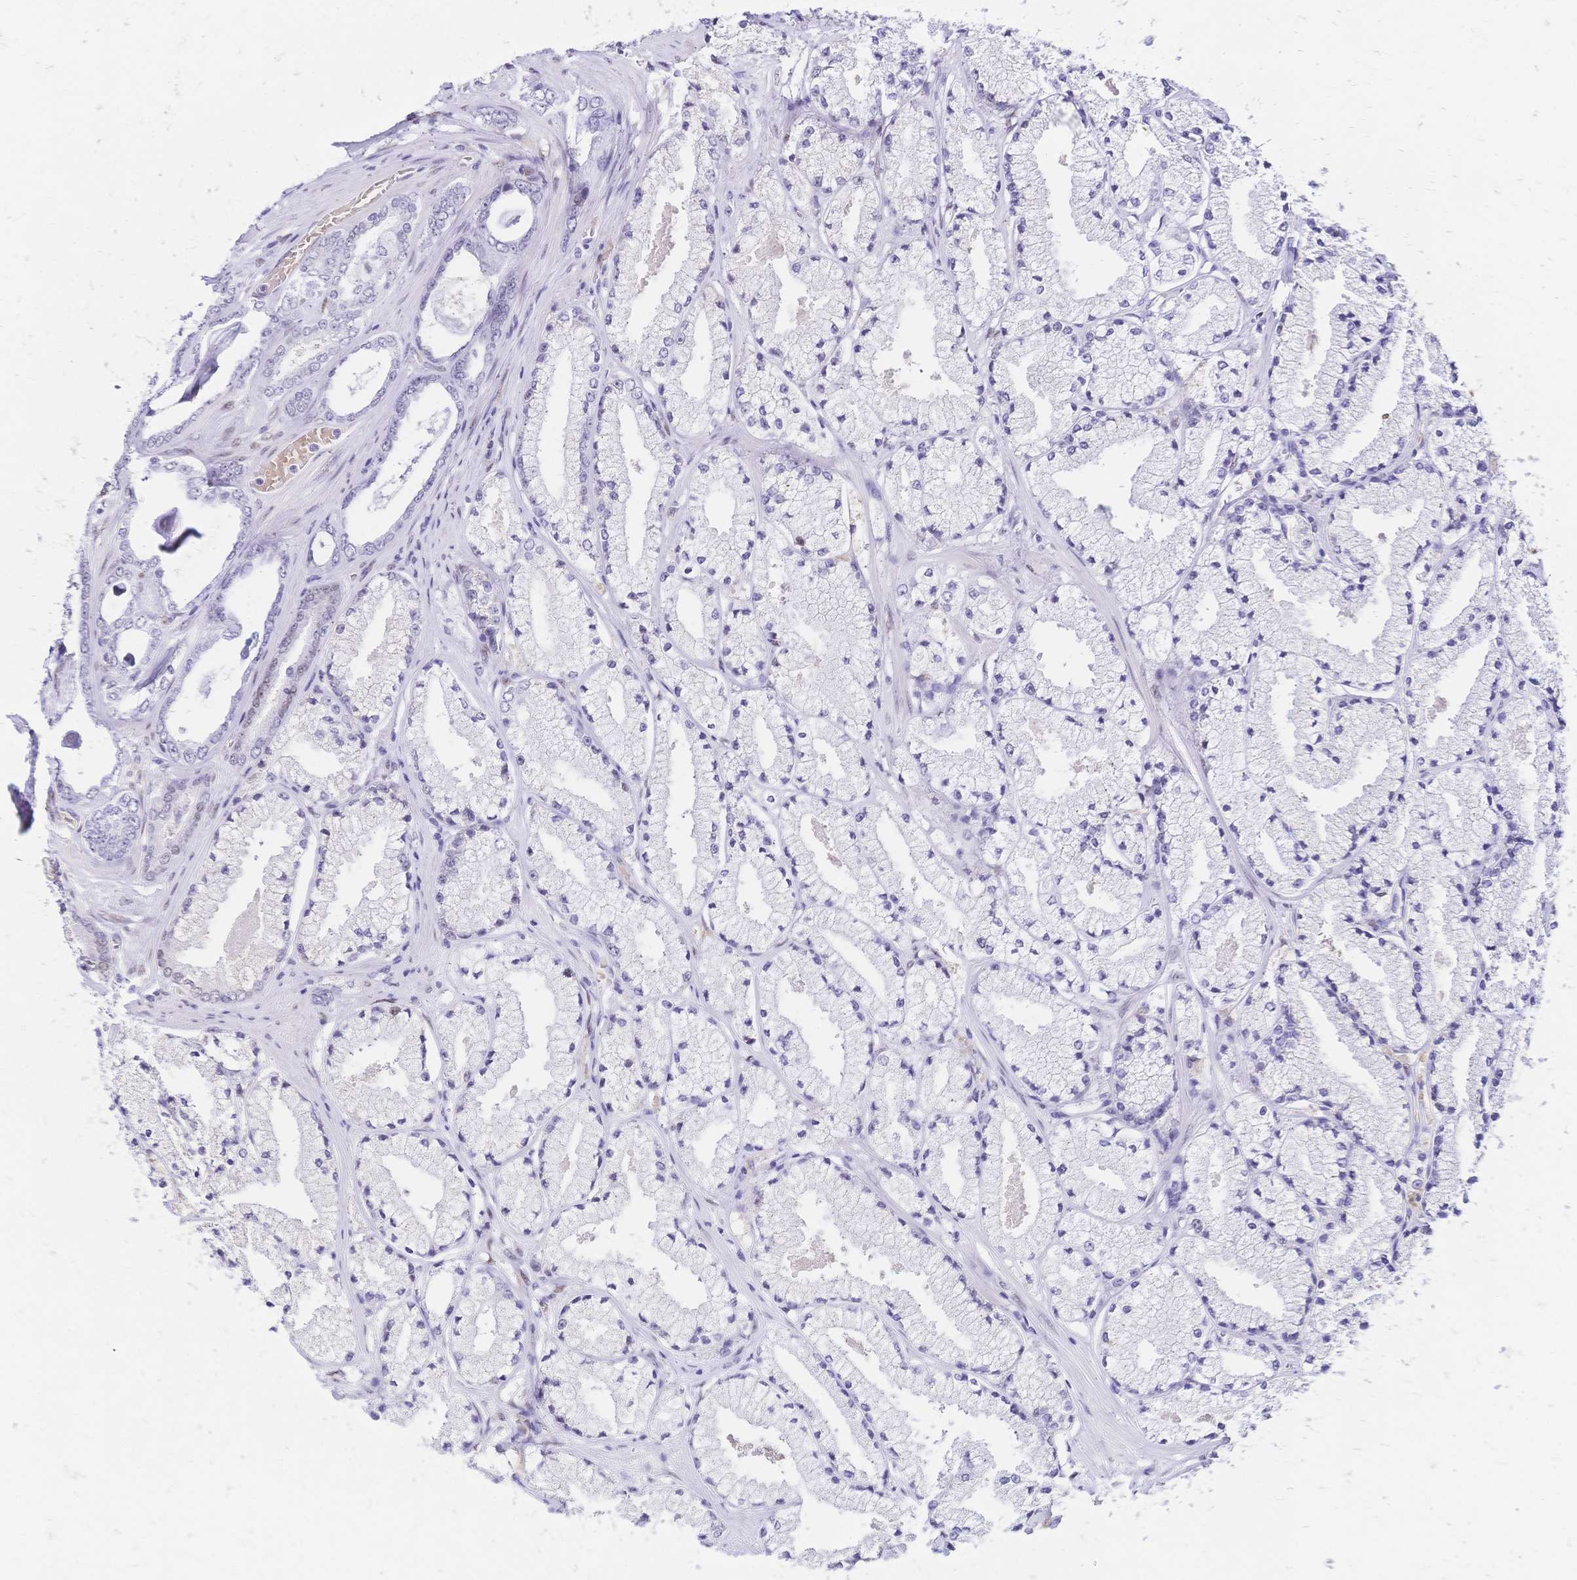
{"staining": {"intensity": "moderate", "quantity": "<25%", "location": "nuclear"}, "tissue": "prostate cancer", "cell_type": "Tumor cells", "image_type": "cancer", "snomed": [{"axis": "morphology", "description": "Adenocarcinoma, High grade"}, {"axis": "topography", "description": "Prostate"}], "caption": "This is an image of IHC staining of high-grade adenocarcinoma (prostate), which shows moderate staining in the nuclear of tumor cells.", "gene": "NFIC", "patient": {"sex": "male", "age": 63}}